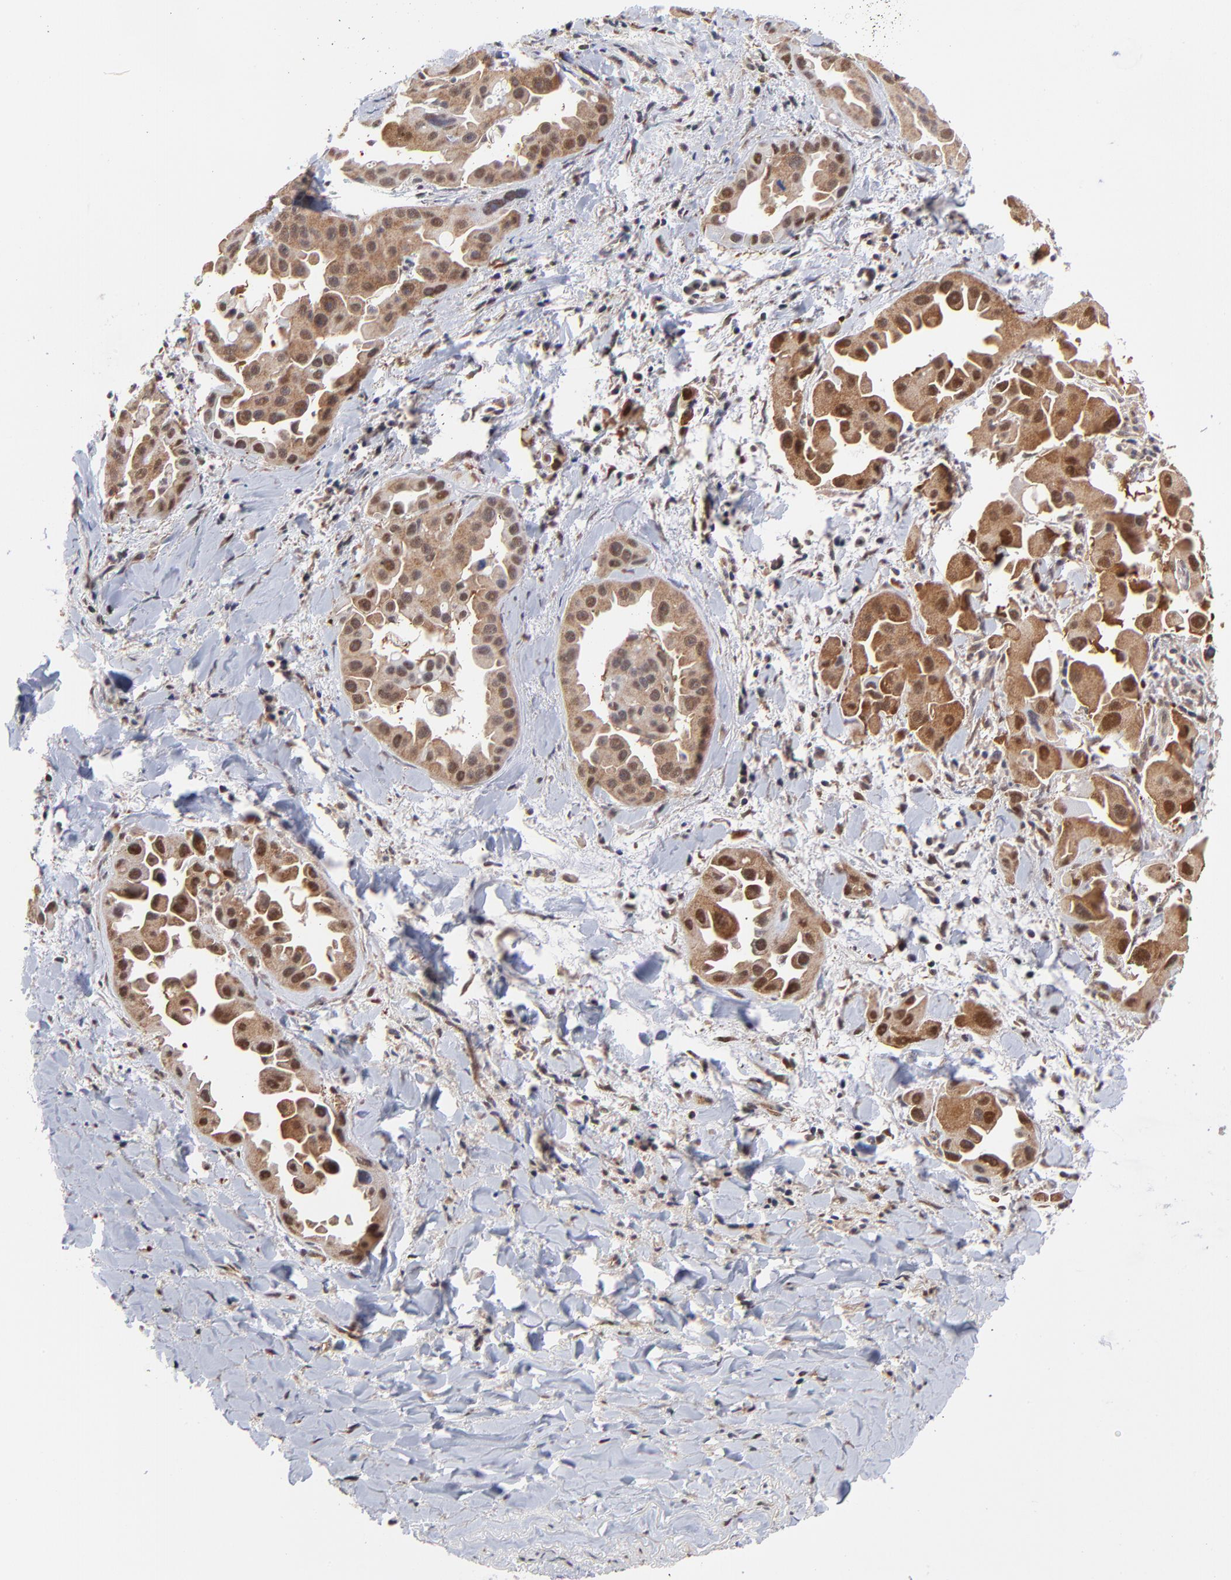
{"staining": {"intensity": "moderate", "quantity": ">75%", "location": "cytoplasmic/membranous,nuclear"}, "tissue": "lung cancer", "cell_type": "Tumor cells", "image_type": "cancer", "snomed": [{"axis": "morphology", "description": "Normal tissue, NOS"}, {"axis": "morphology", "description": "Adenocarcinoma, NOS"}, {"axis": "topography", "description": "Bronchus"}], "caption": "There is medium levels of moderate cytoplasmic/membranous and nuclear positivity in tumor cells of lung adenocarcinoma, as demonstrated by immunohistochemical staining (brown color).", "gene": "PSMC4", "patient": {"sex": "male", "age": 68}}